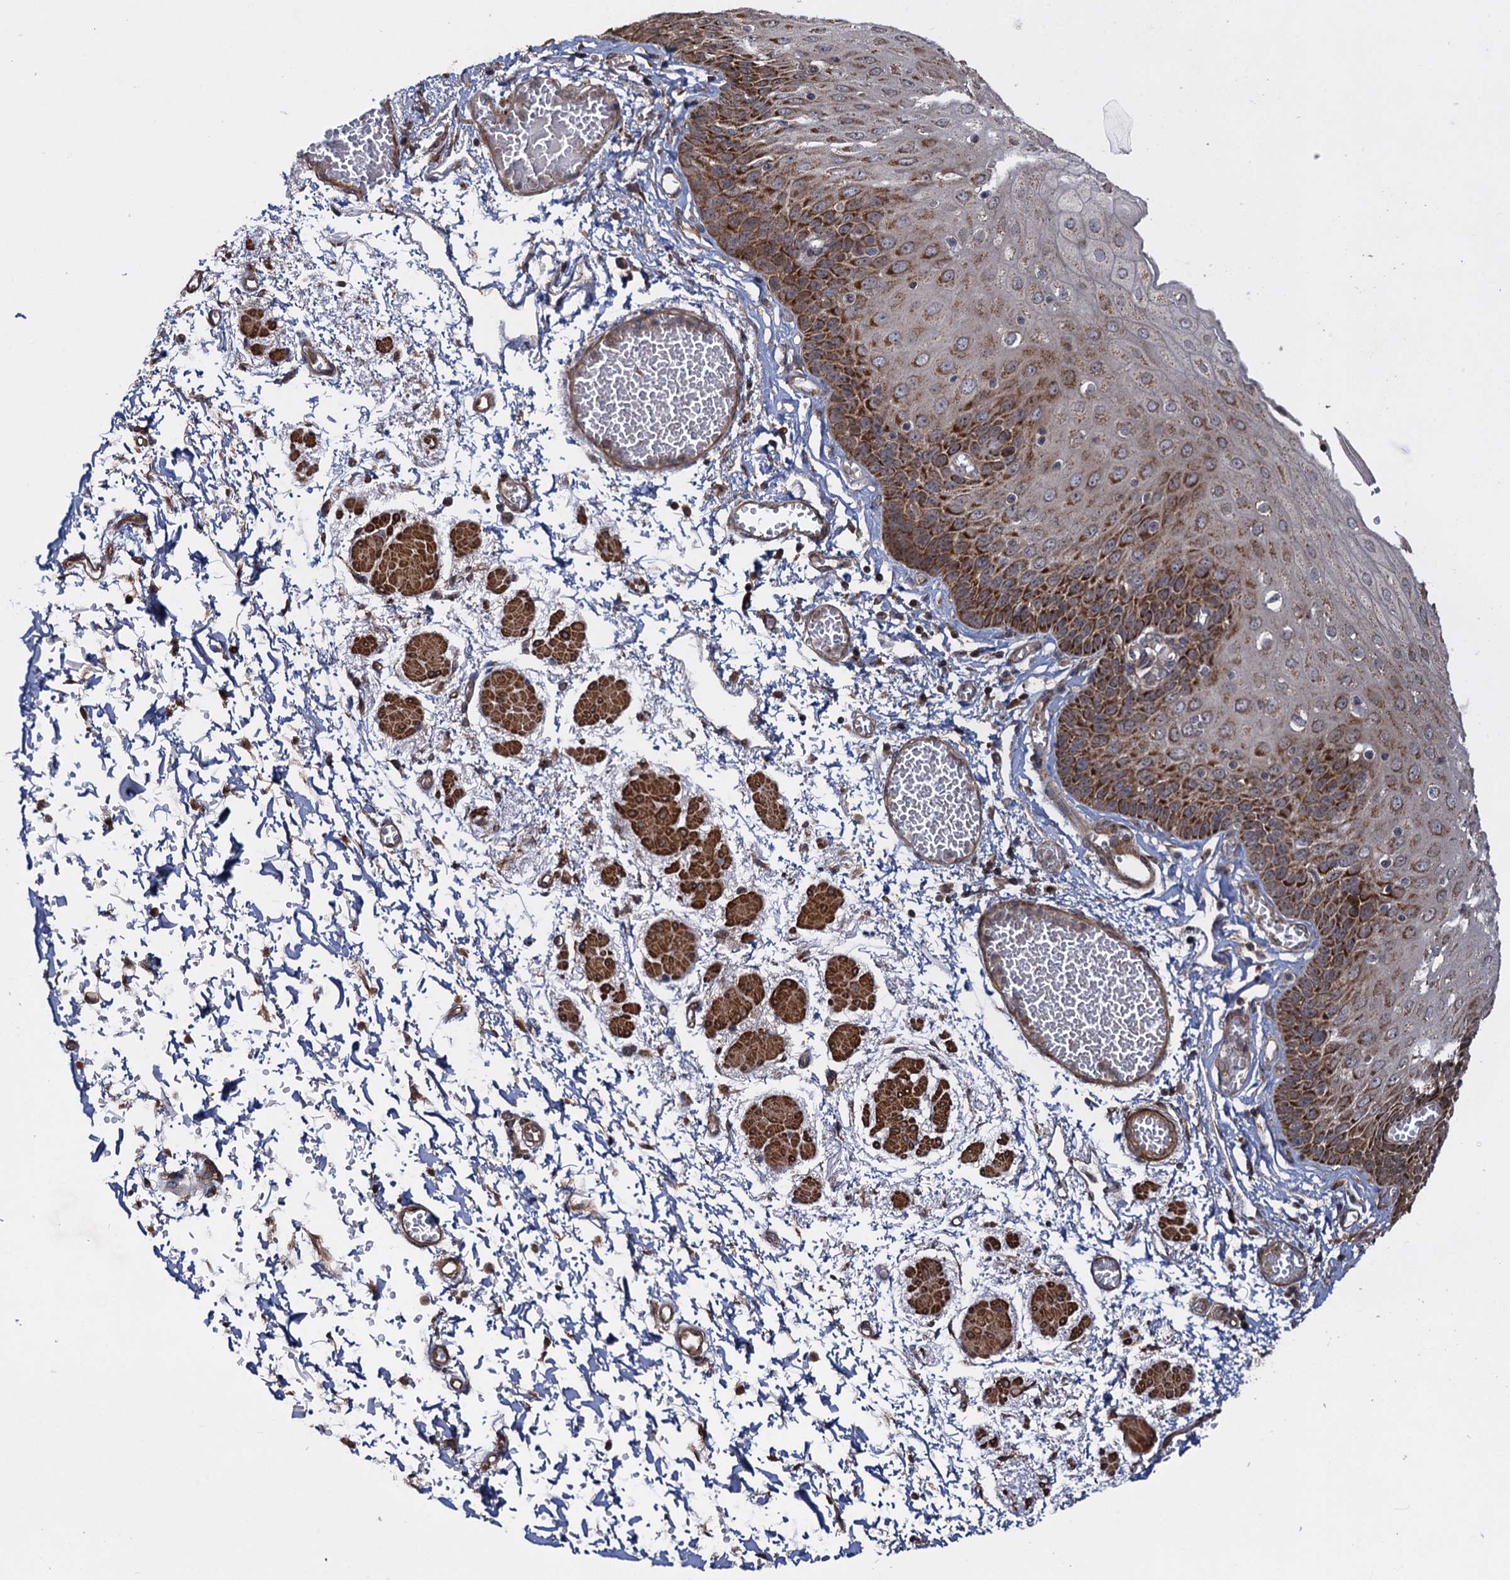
{"staining": {"intensity": "strong", "quantity": ">75%", "location": "cytoplasmic/membranous"}, "tissue": "esophagus", "cell_type": "Squamous epithelial cells", "image_type": "normal", "snomed": [{"axis": "morphology", "description": "Normal tissue, NOS"}, {"axis": "topography", "description": "Esophagus"}], "caption": "Immunohistochemical staining of normal esophagus demonstrates strong cytoplasmic/membranous protein staining in about >75% of squamous epithelial cells. Using DAB (brown) and hematoxylin (blue) stains, captured at high magnification using brightfield microscopy.", "gene": "HAUS1", "patient": {"sex": "male", "age": 81}}